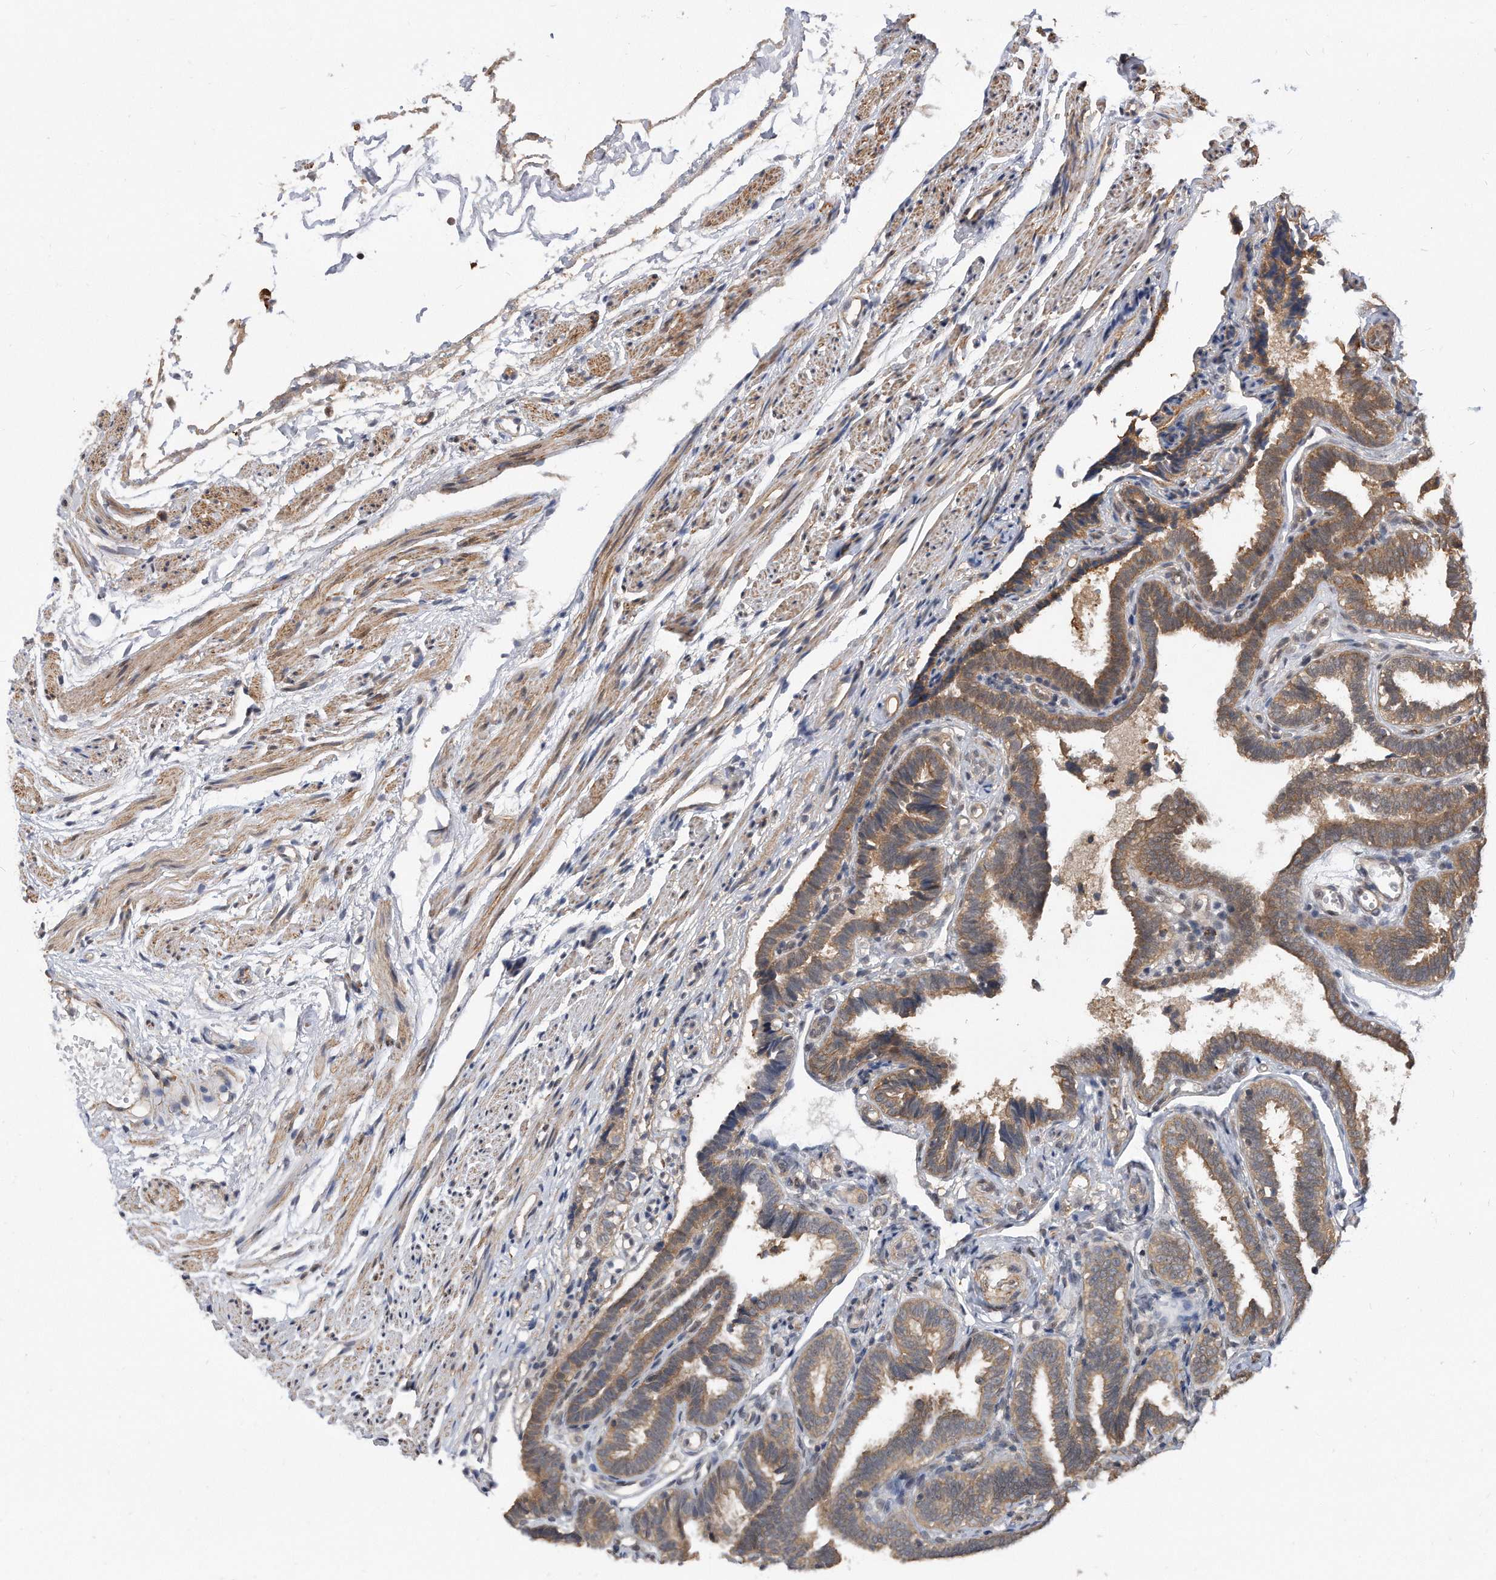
{"staining": {"intensity": "moderate", "quantity": ">75%", "location": "cytoplasmic/membranous"}, "tissue": "fallopian tube", "cell_type": "Glandular cells", "image_type": "normal", "snomed": [{"axis": "morphology", "description": "Normal tissue, NOS"}, {"axis": "topography", "description": "Fallopian tube"}], "caption": "Benign fallopian tube reveals moderate cytoplasmic/membranous staining in approximately >75% of glandular cells, visualized by immunohistochemistry. (Brightfield microscopy of DAB IHC at high magnification).", "gene": "TCP1", "patient": {"sex": "female", "age": 39}}